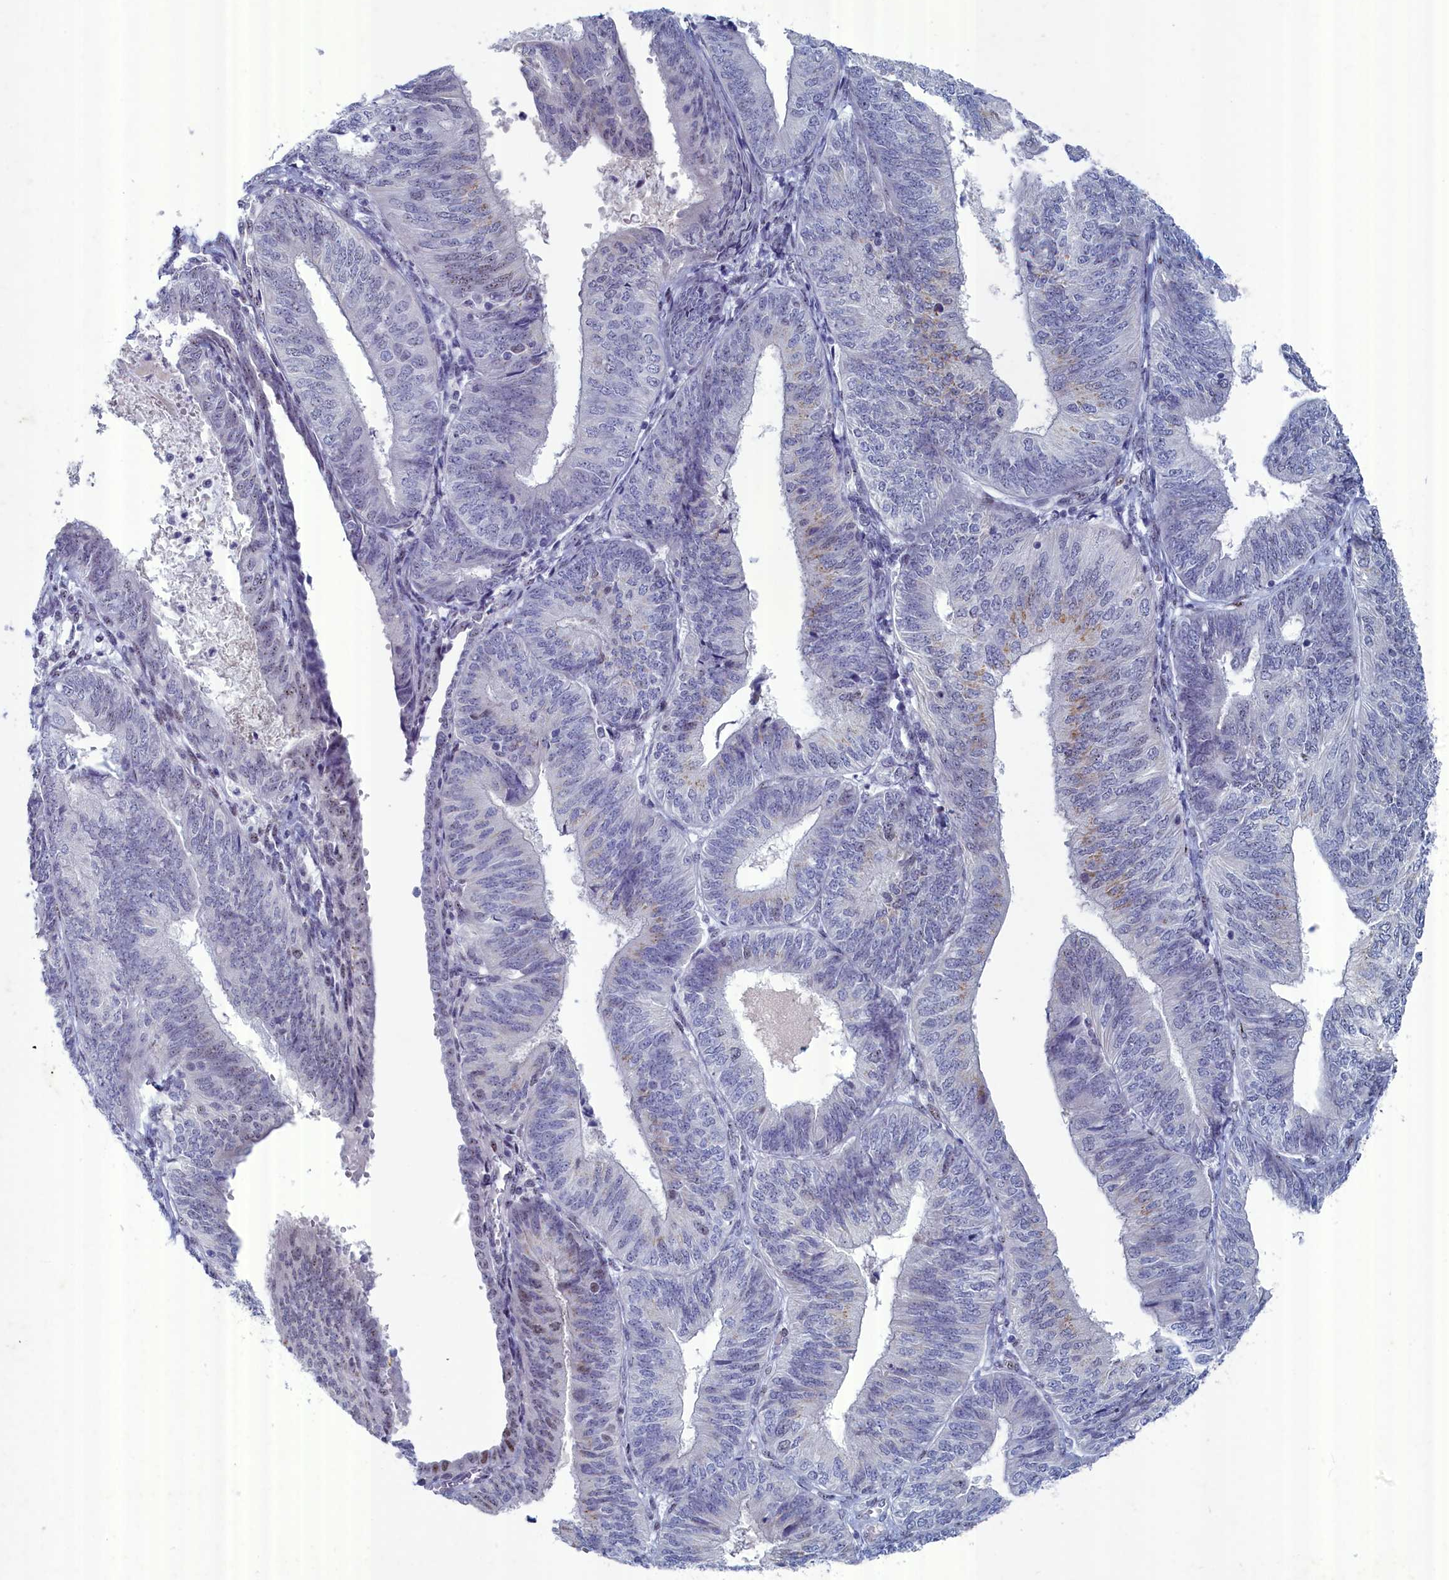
{"staining": {"intensity": "weak", "quantity": "<25%", "location": "cytoplasmic/membranous,nuclear"}, "tissue": "endometrial cancer", "cell_type": "Tumor cells", "image_type": "cancer", "snomed": [{"axis": "morphology", "description": "Adenocarcinoma, NOS"}, {"axis": "topography", "description": "Endometrium"}], "caption": "High power microscopy micrograph of an immunohistochemistry photomicrograph of endometrial cancer, revealing no significant expression in tumor cells.", "gene": "WDR76", "patient": {"sex": "female", "age": 58}}